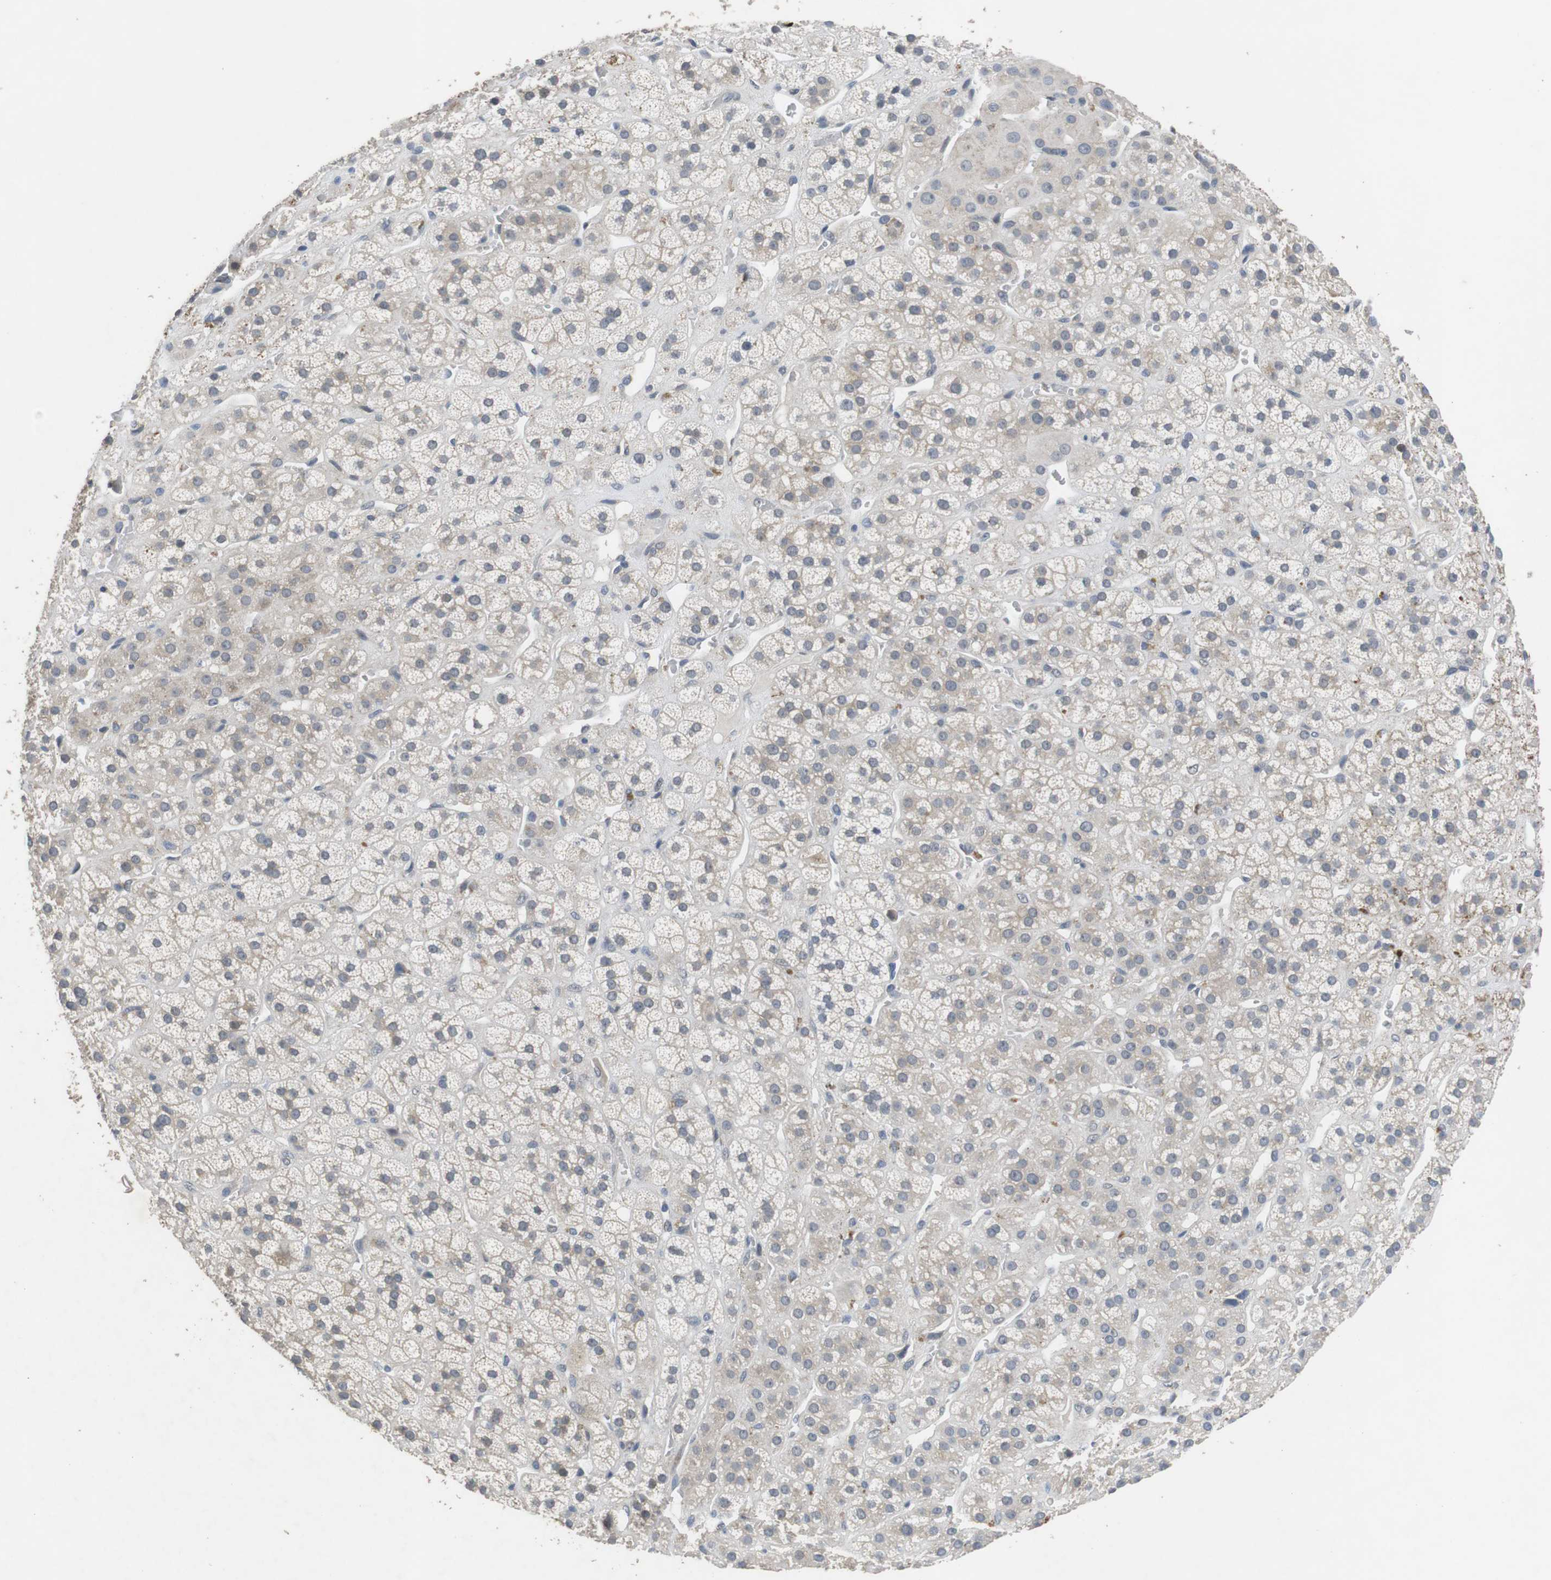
{"staining": {"intensity": "weak", "quantity": "25%-75%", "location": "cytoplasmic/membranous"}, "tissue": "adrenal gland", "cell_type": "Glandular cells", "image_type": "normal", "snomed": [{"axis": "morphology", "description": "Normal tissue, NOS"}, {"axis": "topography", "description": "Adrenal gland"}], "caption": "Protein staining by immunohistochemistry (IHC) exhibits weak cytoplasmic/membranous staining in approximately 25%-75% of glandular cells in benign adrenal gland.", "gene": "ADGRL3", "patient": {"sex": "male", "age": 56}}